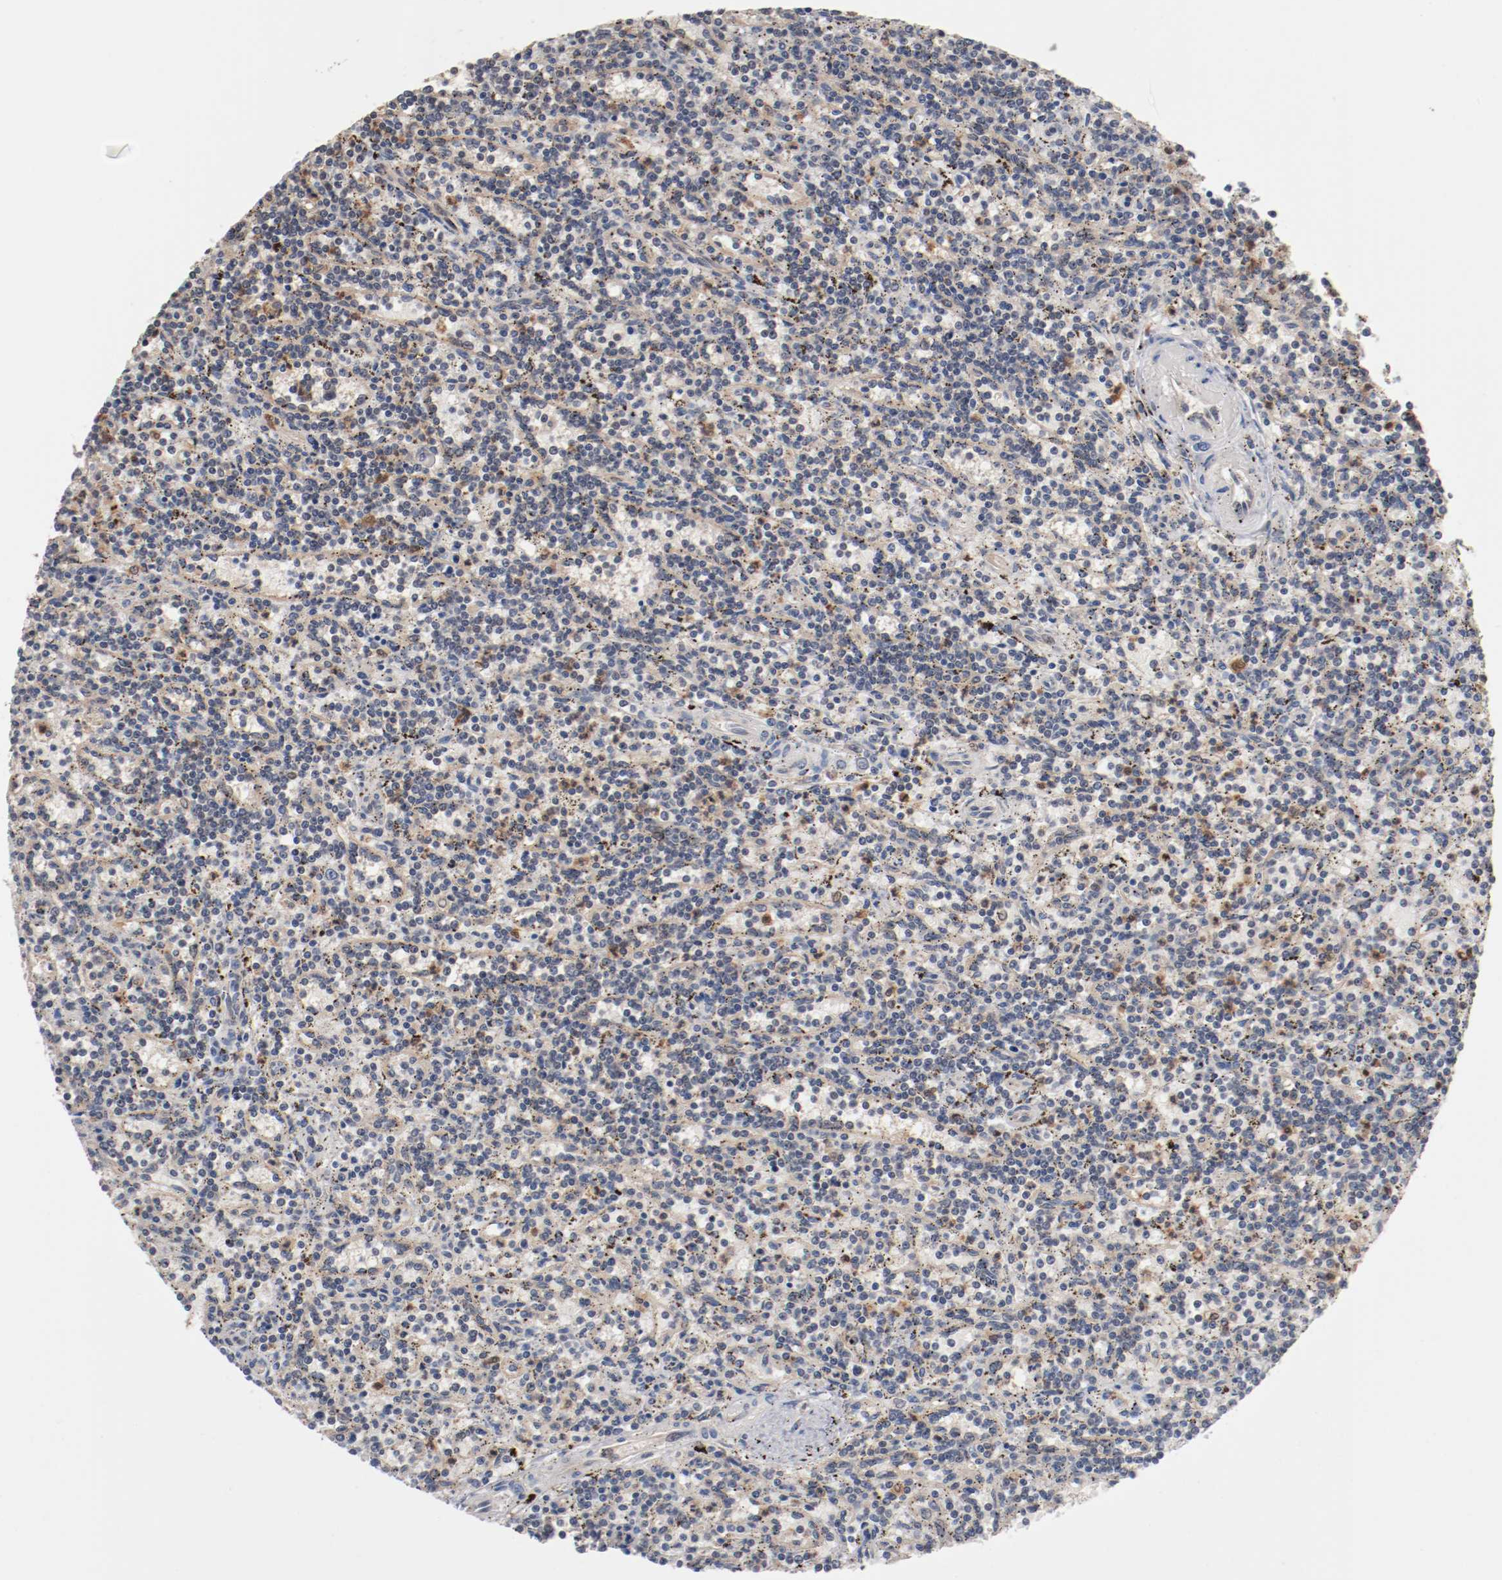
{"staining": {"intensity": "negative", "quantity": "none", "location": "none"}, "tissue": "lymphoma", "cell_type": "Tumor cells", "image_type": "cancer", "snomed": [{"axis": "morphology", "description": "Malignant lymphoma, non-Hodgkin's type, Low grade"}, {"axis": "topography", "description": "Spleen"}], "caption": "A micrograph of lymphoma stained for a protein displays no brown staining in tumor cells.", "gene": "RNASE11", "patient": {"sex": "male", "age": 73}}